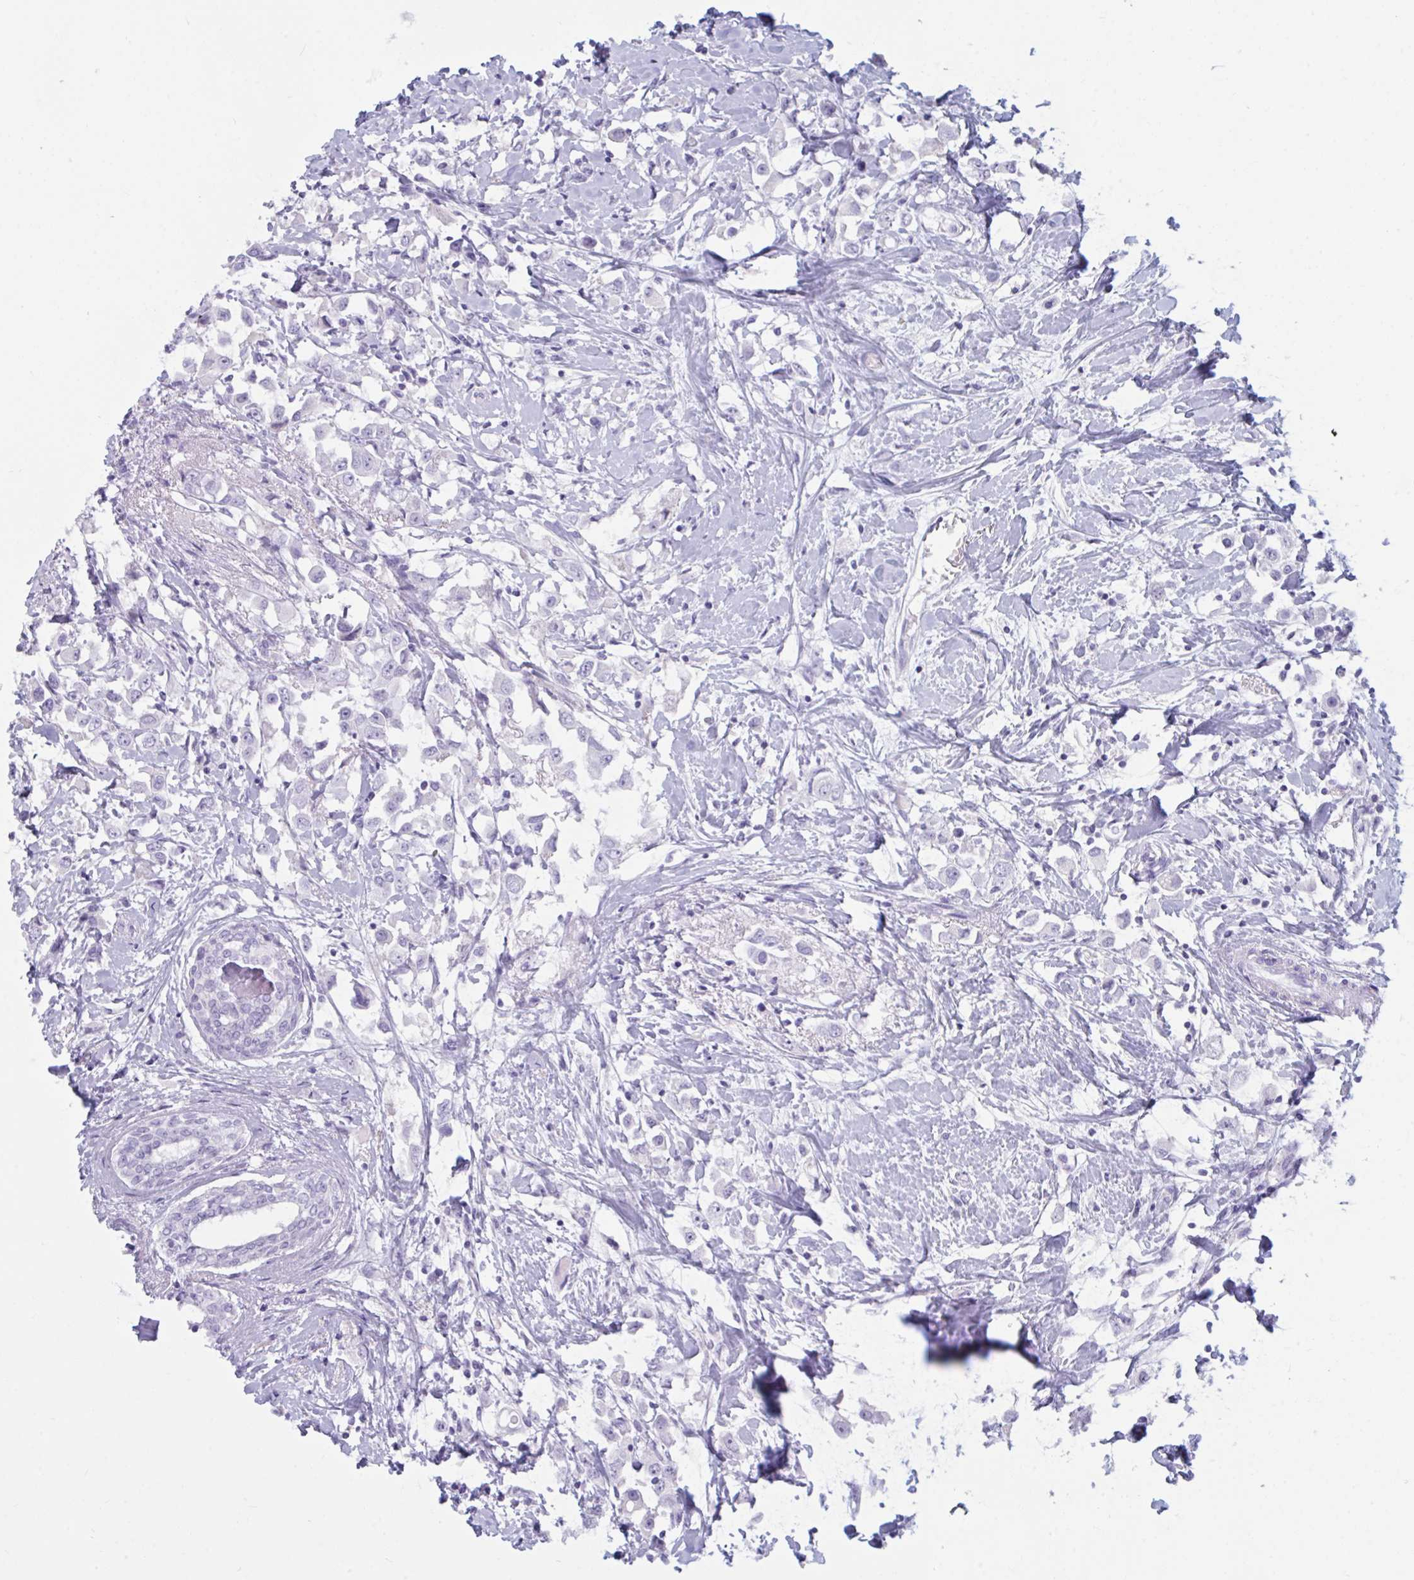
{"staining": {"intensity": "negative", "quantity": "none", "location": "none"}, "tissue": "breast cancer", "cell_type": "Tumor cells", "image_type": "cancer", "snomed": [{"axis": "morphology", "description": "Duct carcinoma"}, {"axis": "topography", "description": "Breast"}], "caption": "This is an IHC micrograph of breast infiltrating ductal carcinoma. There is no positivity in tumor cells.", "gene": "BBS10", "patient": {"sex": "female", "age": 61}}